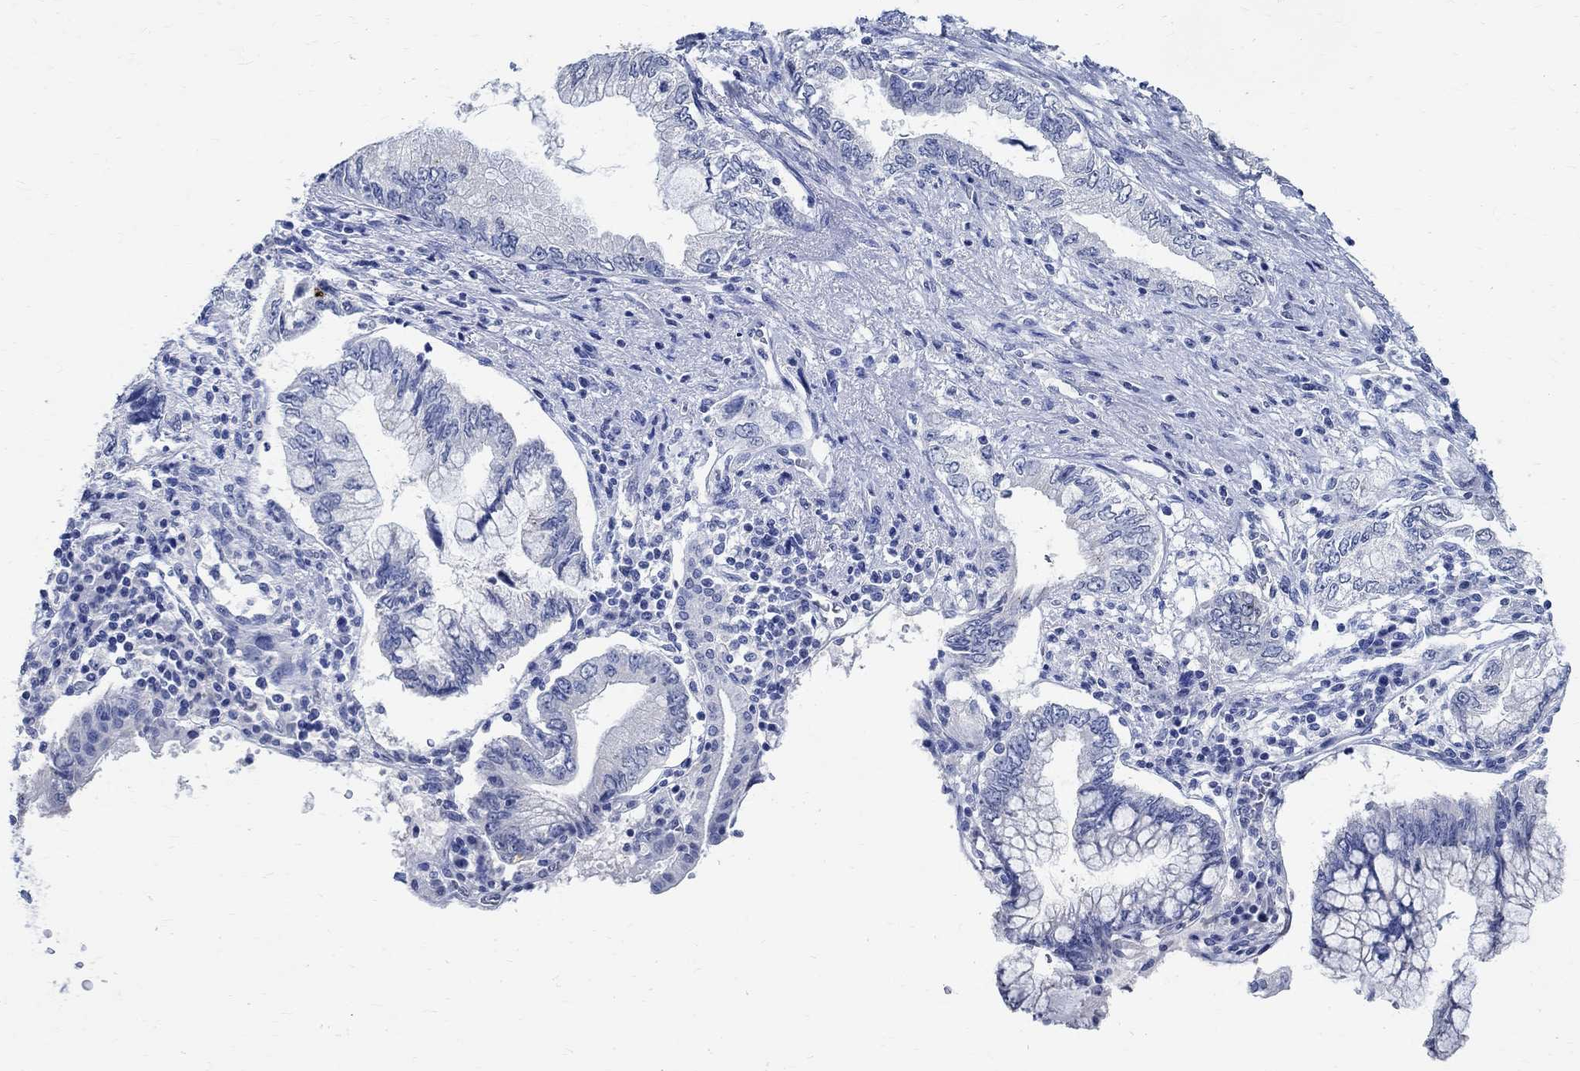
{"staining": {"intensity": "negative", "quantity": "none", "location": "none"}, "tissue": "pancreatic cancer", "cell_type": "Tumor cells", "image_type": "cancer", "snomed": [{"axis": "morphology", "description": "Adenocarcinoma, NOS"}, {"axis": "topography", "description": "Pancreas"}], "caption": "Histopathology image shows no protein staining in tumor cells of pancreatic adenocarcinoma tissue. The staining is performed using DAB brown chromogen with nuclei counter-stained in using hematoxylin.", "gene": "TMEM221", "patient": {"sex": "female", "age": 73}}